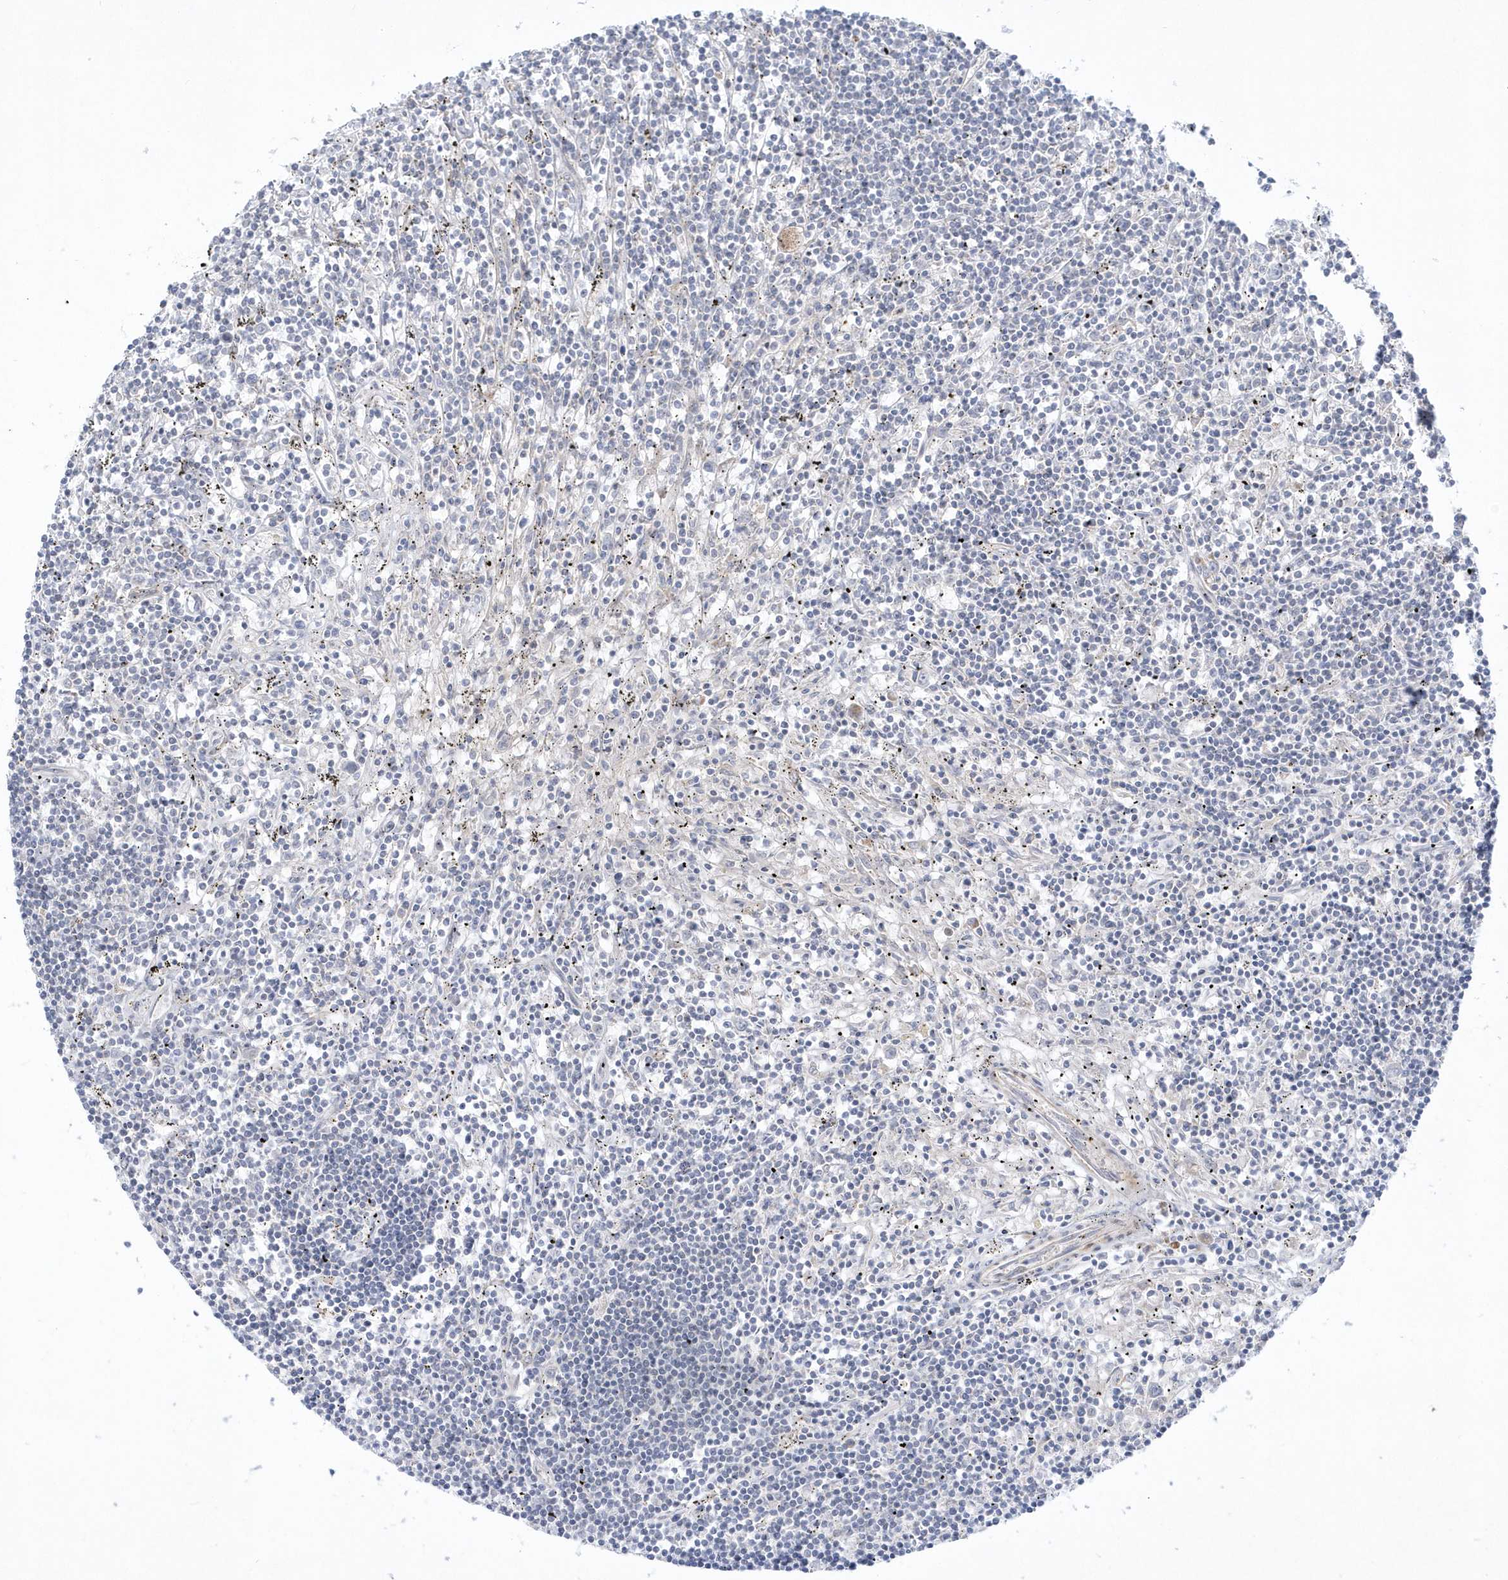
{"staining": {"intensity": "negative", "quantity": "none", "location": "none"}, "tissue": "lymphoma", "cell_type": "Tumor cells", "image_type": "cancer", "snomed": [{"axis": "morphology", "description": "Malignant lymphoma, non-Hodgkin's type, Low grade"}, {"axis": "topography", "description": "Spleen"}], "caption": "Immunohistochemistry (IHC) histopathology image of neoplastic tissue: low-grade malignant lymphoma, non-Hodgkin's type stained with DAB shows no significant protein staining in tumor cells.", "gene": "LARS1", "patient": {"sex": "male", "age": 76}}